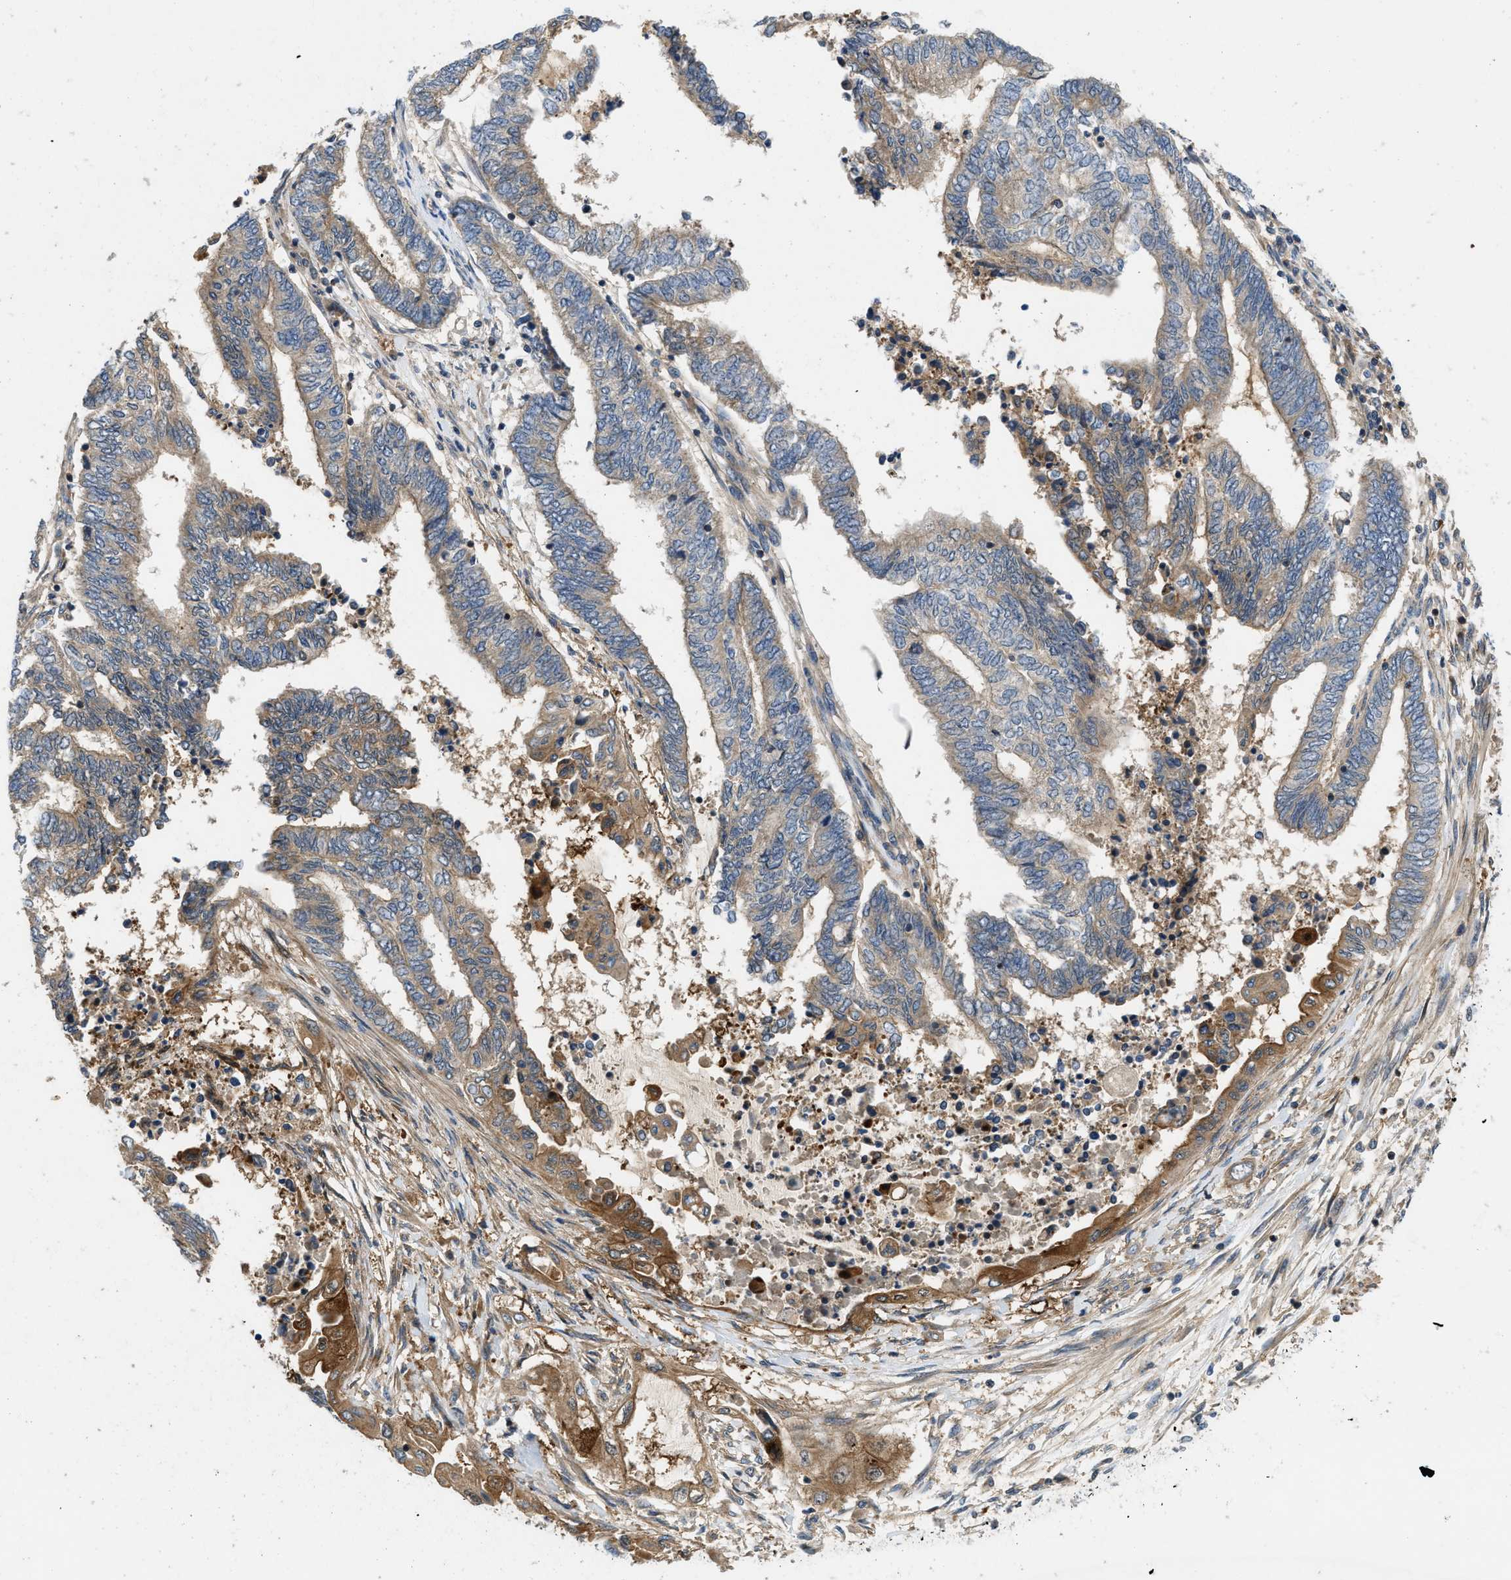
{"staining": {"intensity": "weak", "quantity": "<25%", "location": "cytoplasmic/membranous"}, "tissue": "endometrial cancer", "cell_type": "Tumor cells", "image_type": "cancer", "snomed": [{"axis": "morphology", "description": "Adenocarcinoma, NOS"}, {"axis": "topography", "description": "Uterus"}, {"axis": "topography", "description": "Endometrium"}], "caption": "Immunohistochemistry histopathology image of endometrial adenocarcinoma stained for a protein (brown), which demonstrates no positivity in tumor cells.", "gene": "GPR31", "patient": {"sex": "female", "age": 70}}